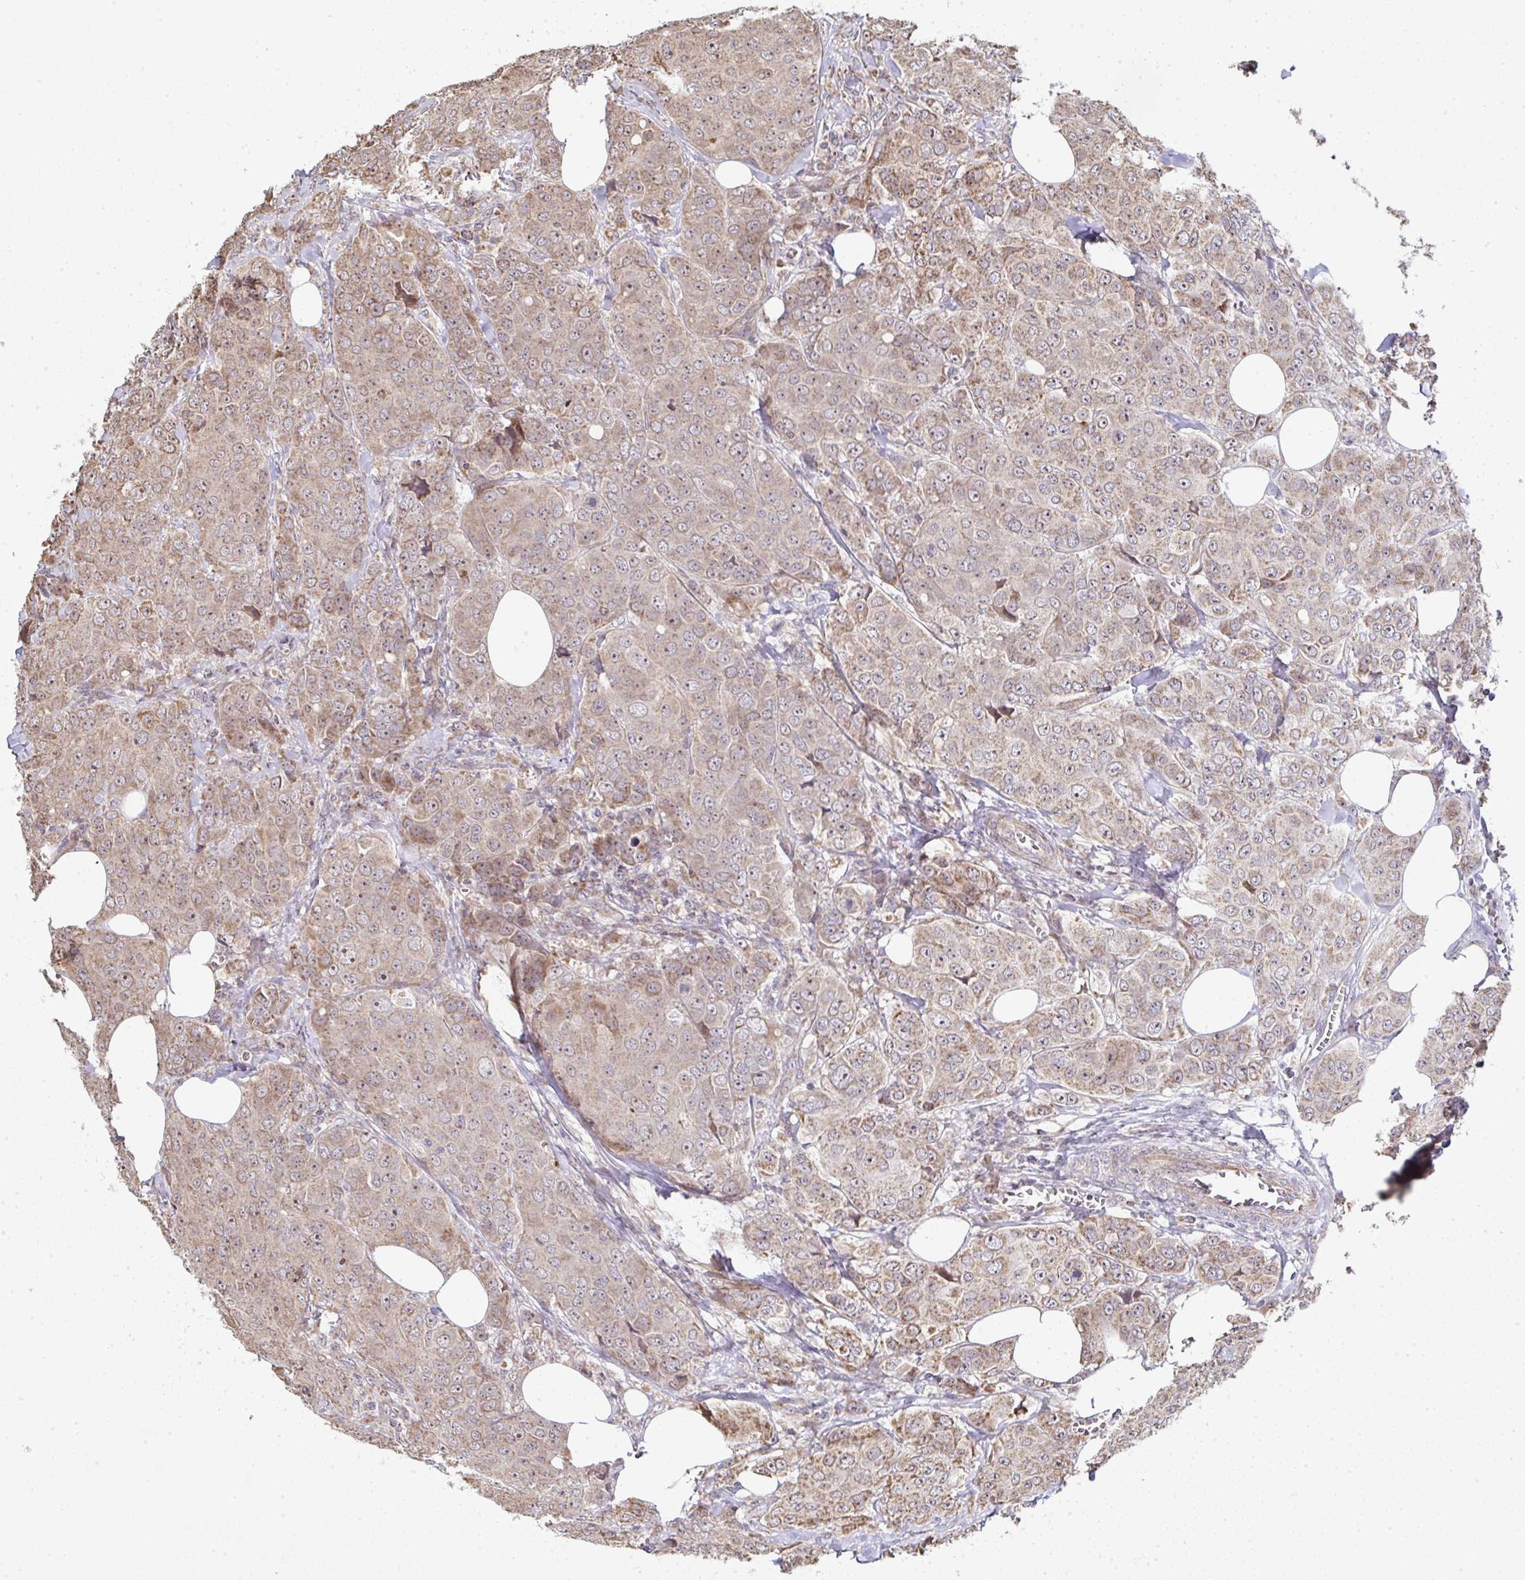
{"staining": {"intensity": "moderate", "quantity": "25%-75%", "location": "cytoplasmic/membranous"}, "tissue": "breast cancer", "cell_type": "Tumor cells", "image_type": "cancer", "snomed": [{"axis": "morphology", "description": "Duct carcinoma"}, {"axis": "topography", "description": "Breast"}], "caption": "Immunohistochemical staining of human breast cancer (intraductal carcinoma) shows medium levels of moderate cytoplasmic/membranous expression in about 25%-75% of tumor cells. (DAB IHC with brightfield microscopy, high magnification).", "gene": "AGTPBP1", "patient": {"sex": "female", "age": 43}}